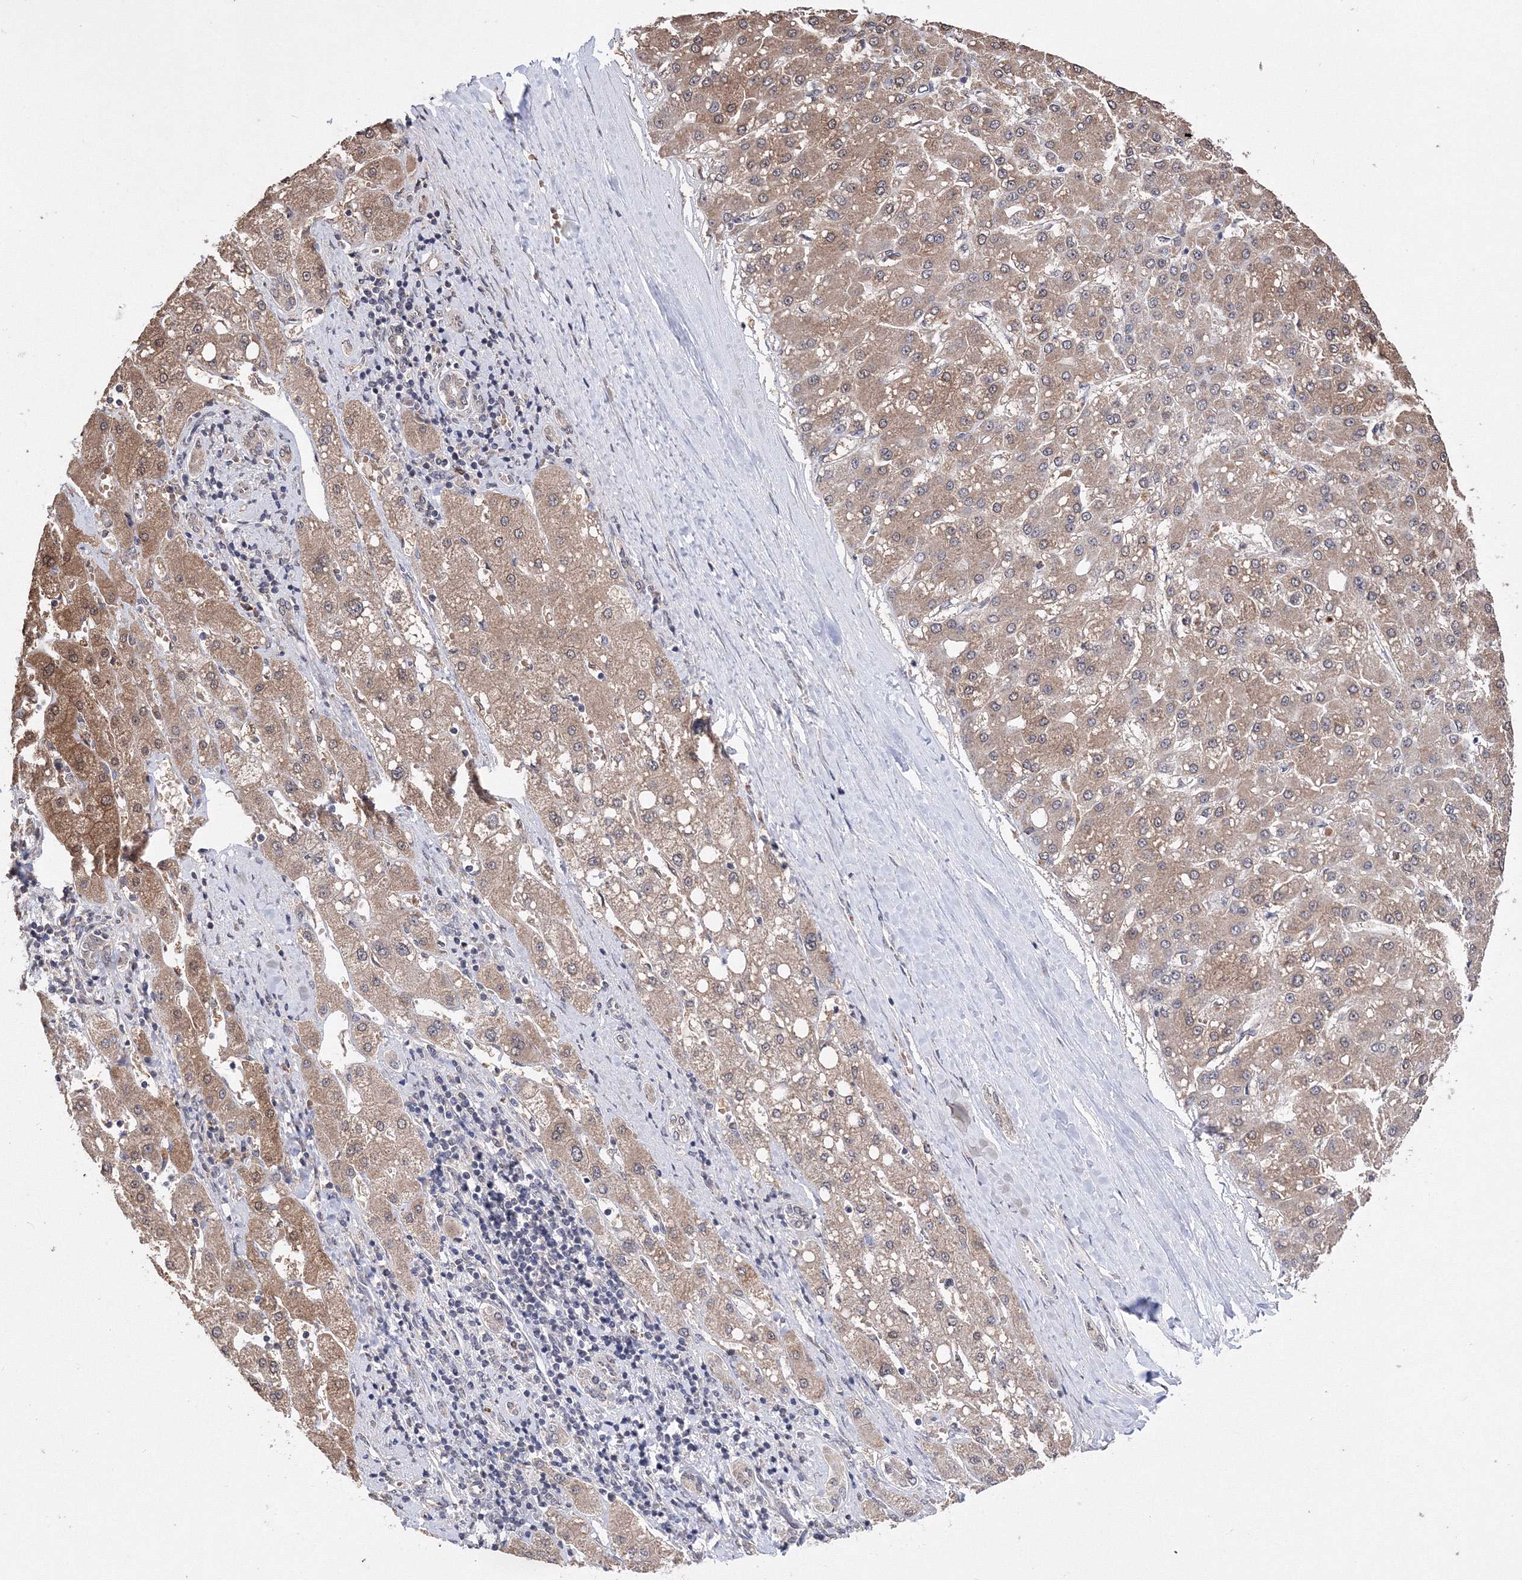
{"staining": {"intensity": "weak", "quantity": ">75%", "location": "cytoplasmic/membranous"}, "tissue": "liver cancer", "cell_type": "Tumor cells", "image_type": "cancer", "snomed": [{"axis": "morphology", "description": "Carcinoma, Hepatocellular, NOS"}, {"axis": "topography", "description": "Liver"}], "caption": "The immunohistochemical stain highlights weak cytoplasmic/membranous positivity in tumor cells of liver cancer (hepatocellular carcinoma) tissue. The staining was performed using DAB, with brown indicating positive protein expression. Nuclei are stained blue with hematoxylin.", "gene": "GPN1", "patient": {"sex": "male", "age": 67}}